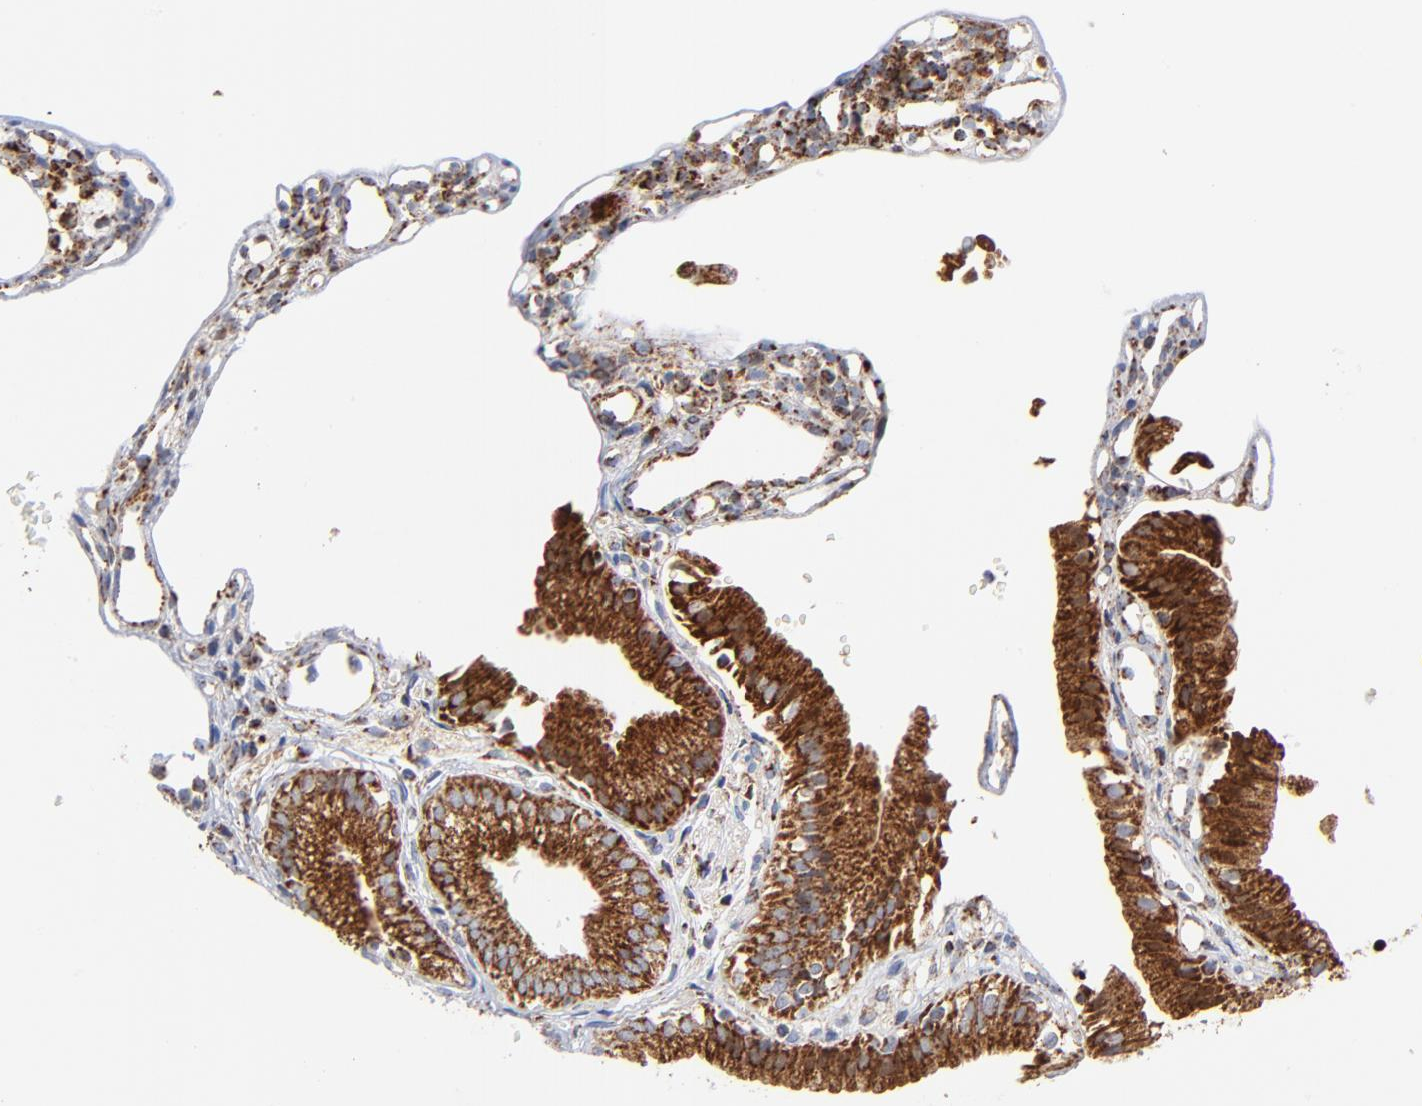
{"staining": {"intensity": "strong", "quantity": ">75%", "location": "cytoplasmic/membranous"}, "tissue": "gallbladder", "cell_type": "Glandular cells", "image_type": "normal", "snomed": [{"axis": "morphology", "description": "Normal tissue, NOS"}, {"axis": "topography", "description": "Gallbladder"}], "caption": "Immunohistochemical staining of unremarkable human gallbladder exhibits strong cytoplasmic/membranous protein expression in approximately >75% of glandular cells. (DAB (3,3'-diaminobenzidine) IHC, brown staining for protein, blue staining for nuclei).", "gene": "DIABLO", "patient": {"sex": "male", "age": 65}}